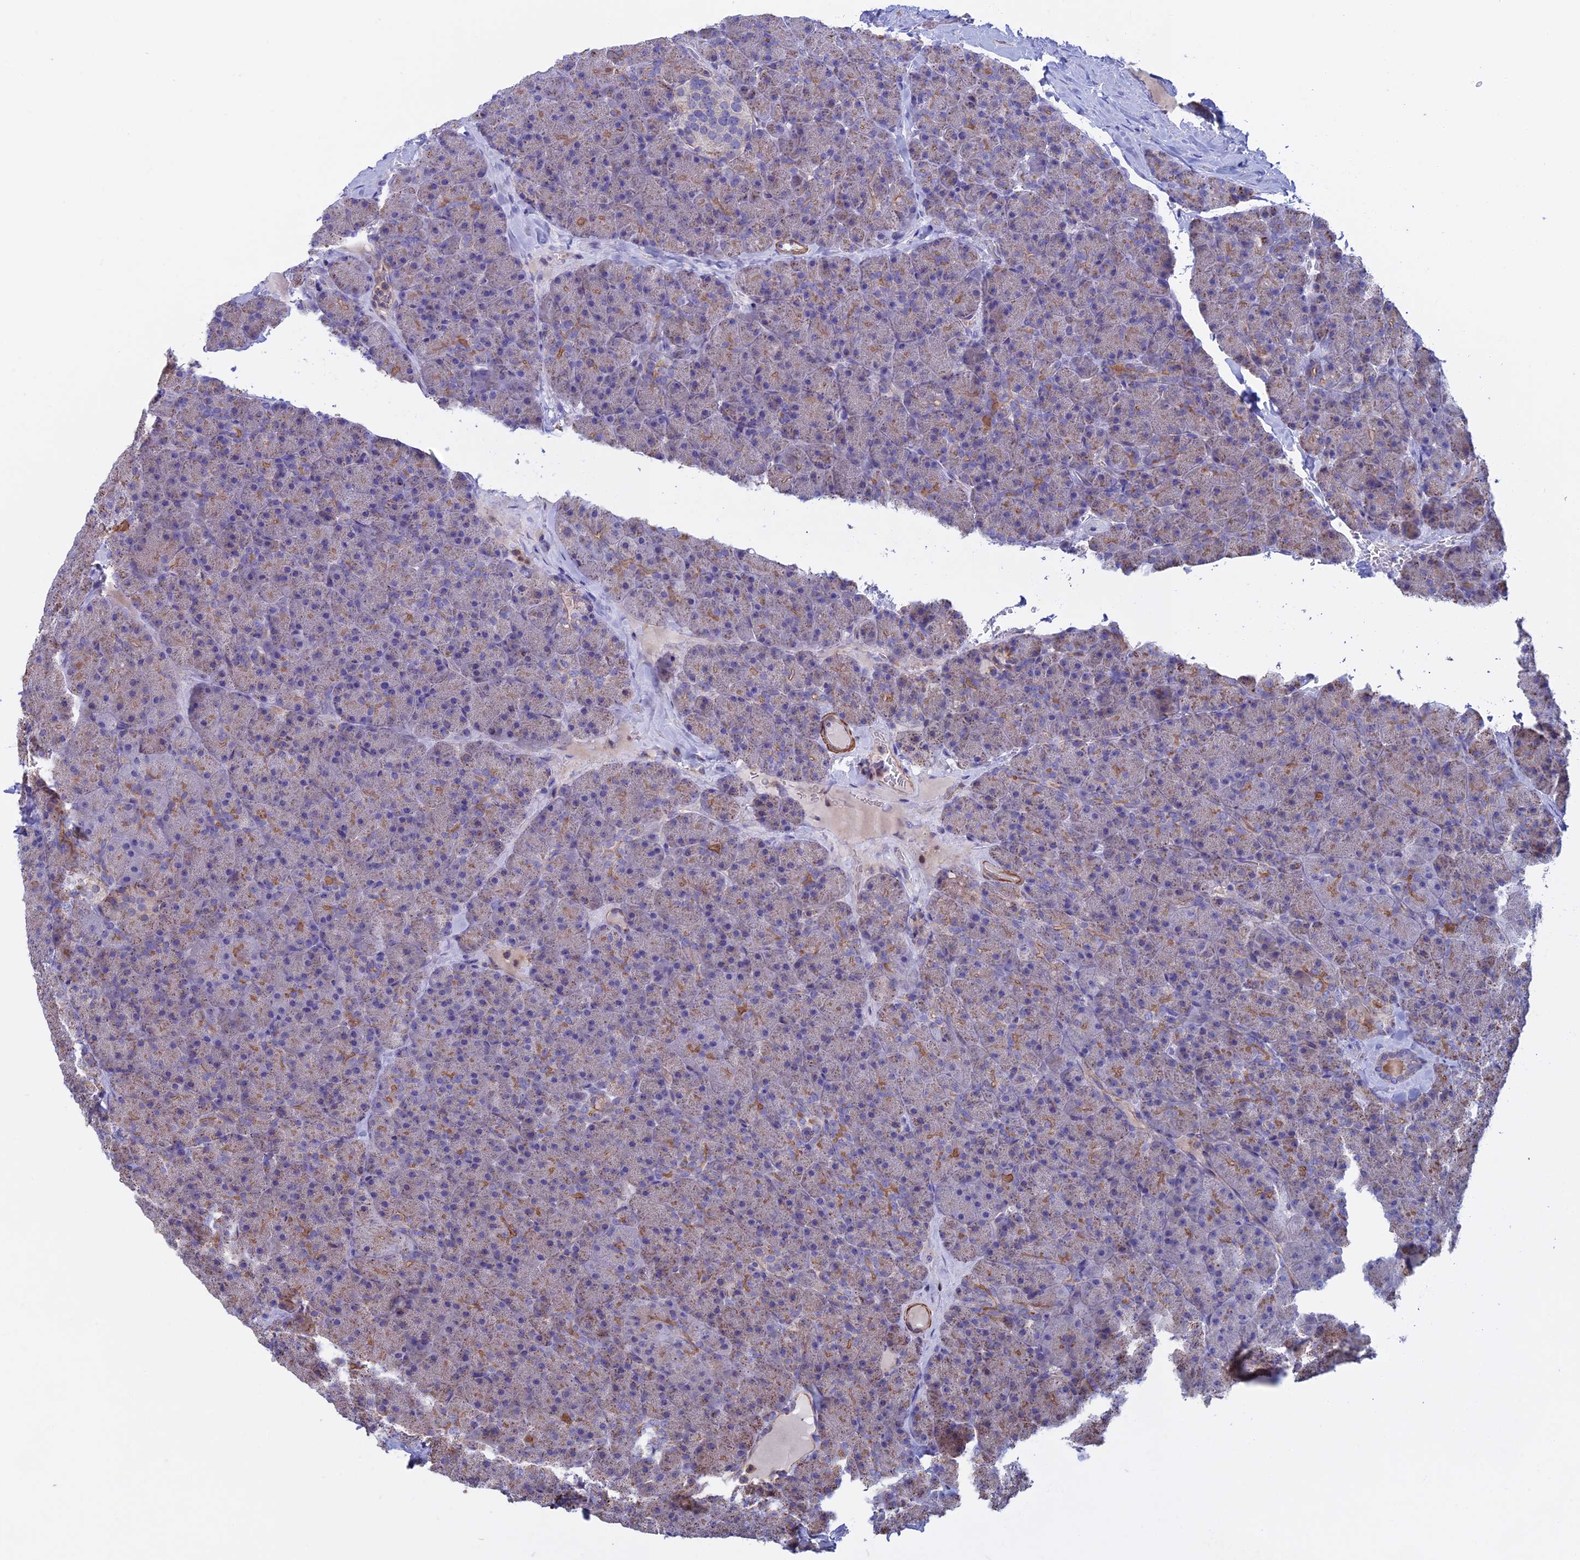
{"staining": {"intensity": "moderate", "quantity": "<25%", "location": "cytoplasmic/membranous"}, "tissue": "pancreas", "cell_type": "Exocrine glandular cells", "image_type": "normal", "snomed": [{"axis": "morphology", "description": "Normal tissue, NOS"}, {"axis": "topography", "description": "Pancreas"}], "caption": "Immunohistochemical staining of unremarkable human pancreas shows <25% levels of moderate cytoplasmic/membranous protein expression in approximately <25% of exocrine glandular cells.", "gene": "LYPD5", "patient": {"sex": "male", "age": 36}}